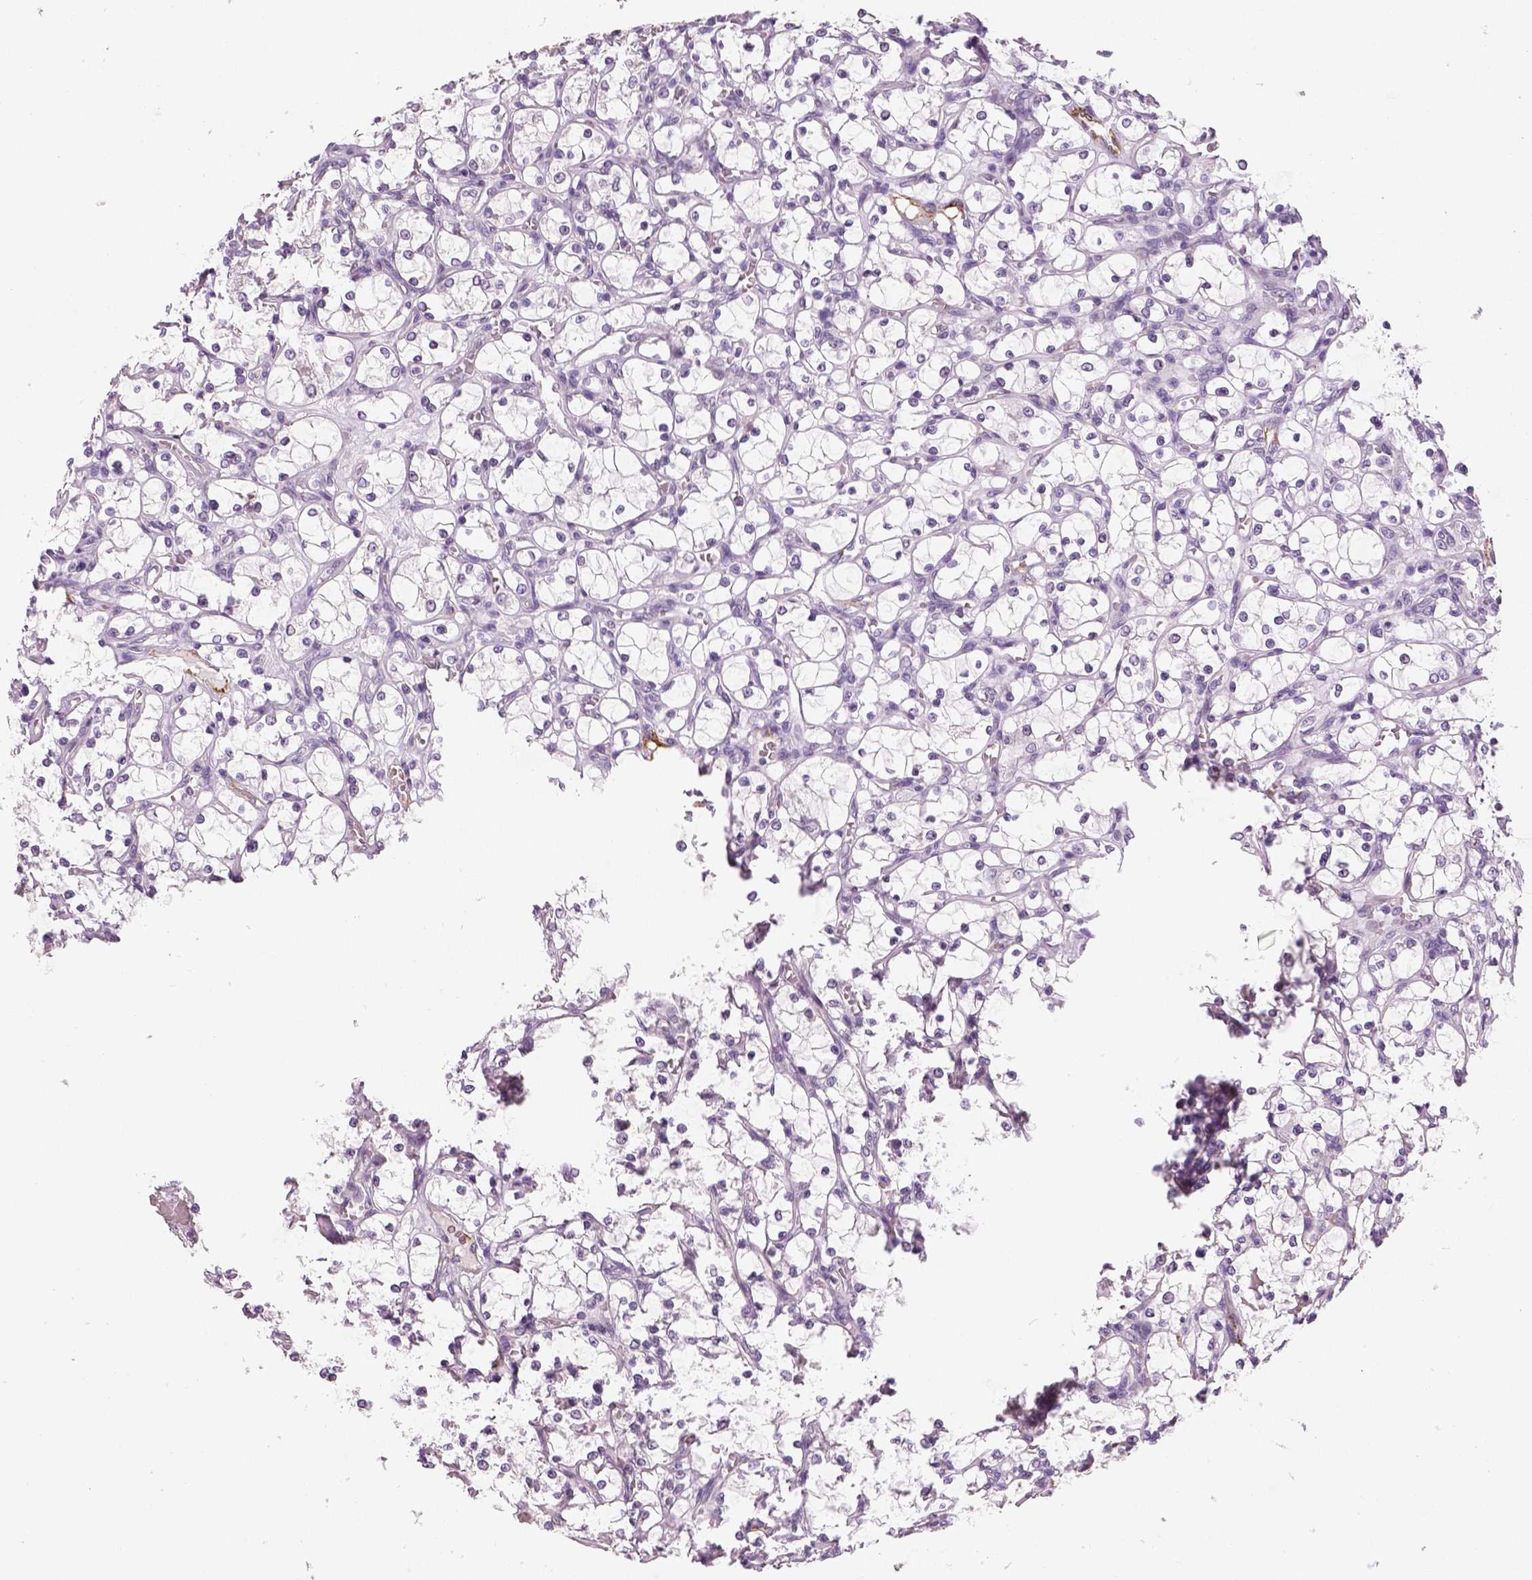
{"staining": {"intensity": "negative", "quantity": "none", "location": "none"}, "tissue": "renal cancer", "cell_type": "Tumor cells", "image_type": "cancer", "snomed": [{"axis": "morphology", "description": "Adenocarcinoma, NOS"}, {"axis": "topography", "description": "Kidney"}], "caption": "This is an immunohistochemistry (IHC) photomicrograph of renal cancer. There is no positivity in tumor cells.", "gene": "TSPAN7", "patient": {"sex": "female", "age": 69}}